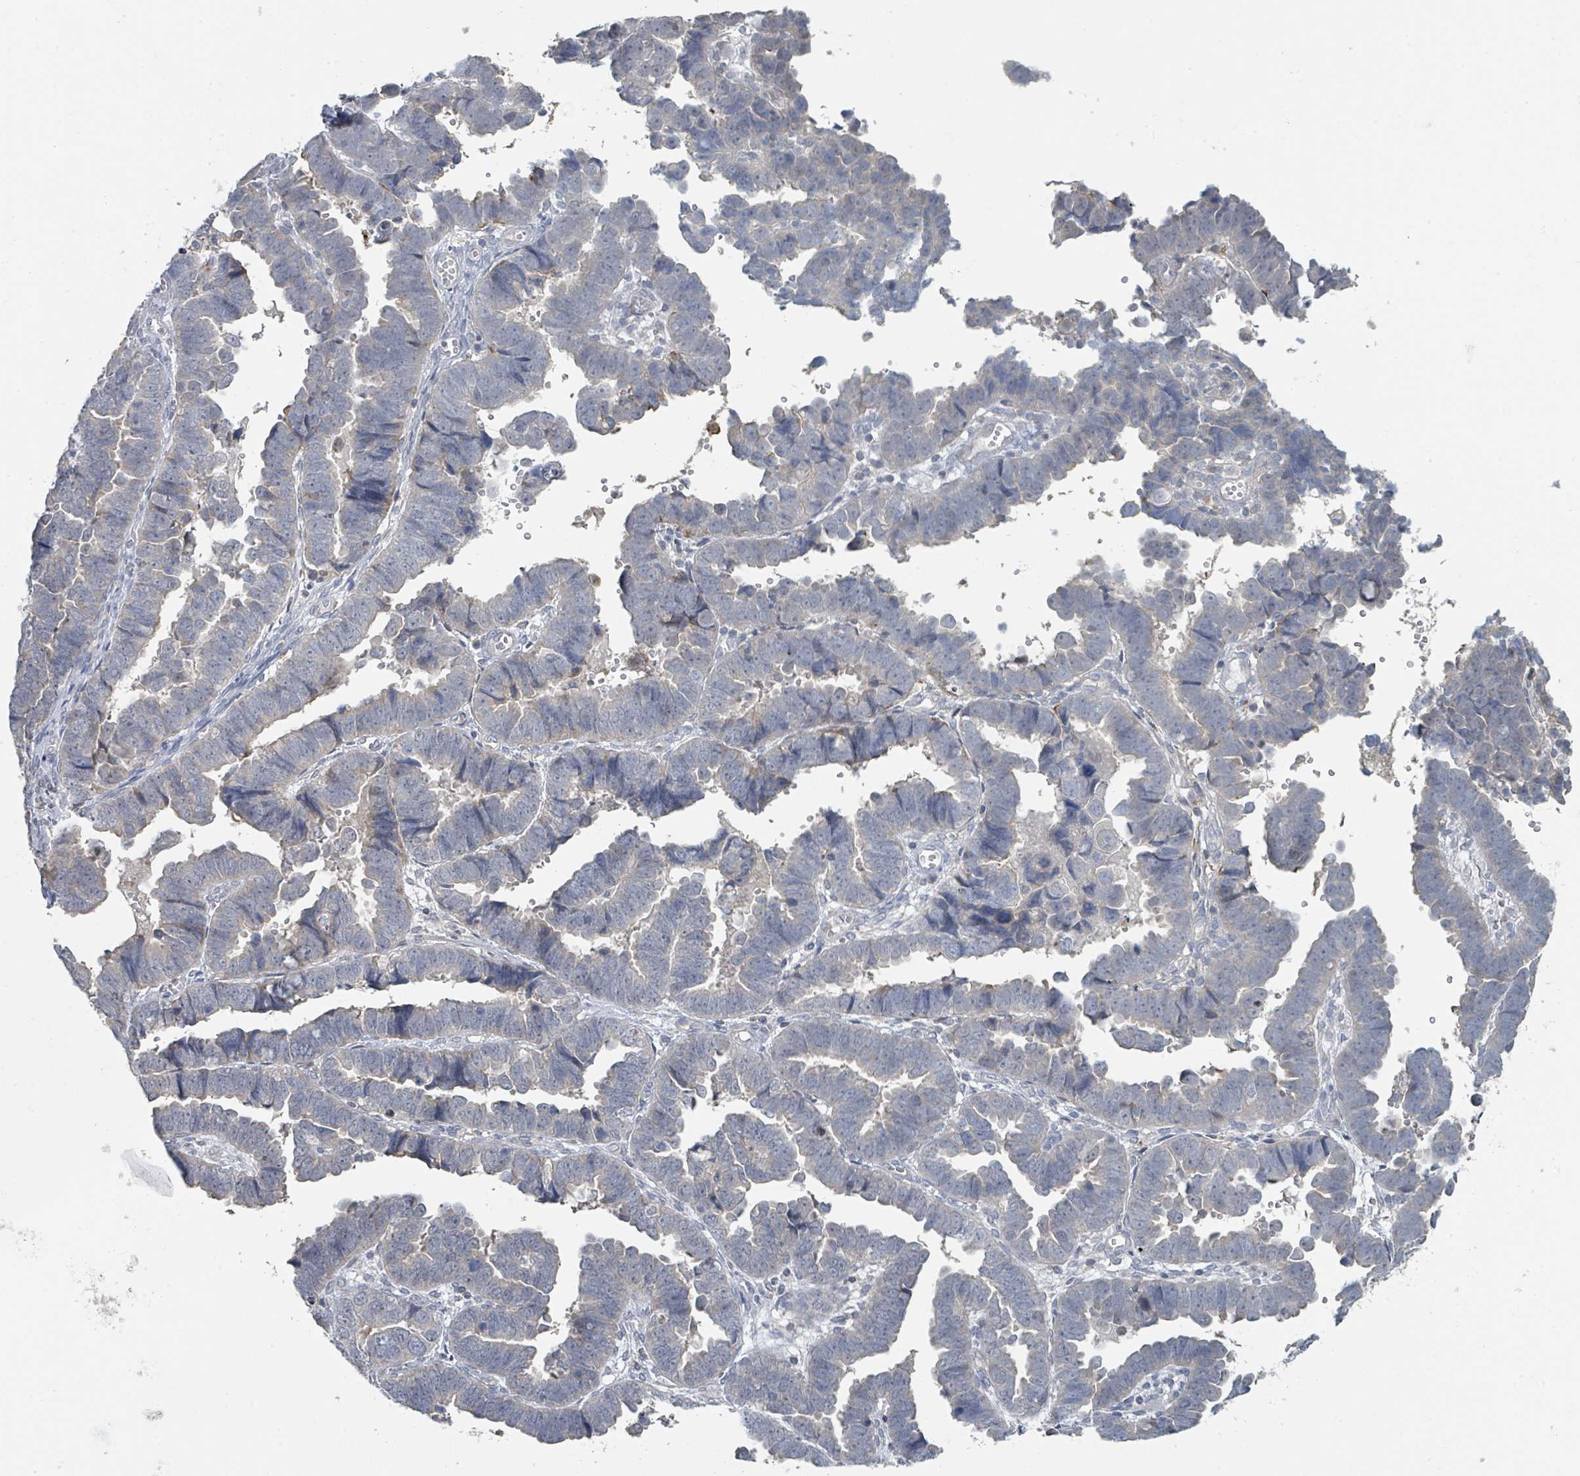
{"staining": {"intensity": "negative", "quantity": "none", "location": "none"}, "tissue": "endometrial cancer", "cell_type": "Tumor cells", "image_type": "cancer", "snomed": [{"axis": "morphology", "description": "Adenocarcinoma, NOS"}, {"axis": "topography", "description": "Endometrium"}], "caption": "The photomicrograph shows no staining of tumor cells in adenocarcinoma (endometrial). (Brightfield microscopy of DAB (3,3'-diaminobenzidine) immunohistochemistry at high magnification).", "gene": "LRRC42", "patient": {"sex": "female", "age": 75}}